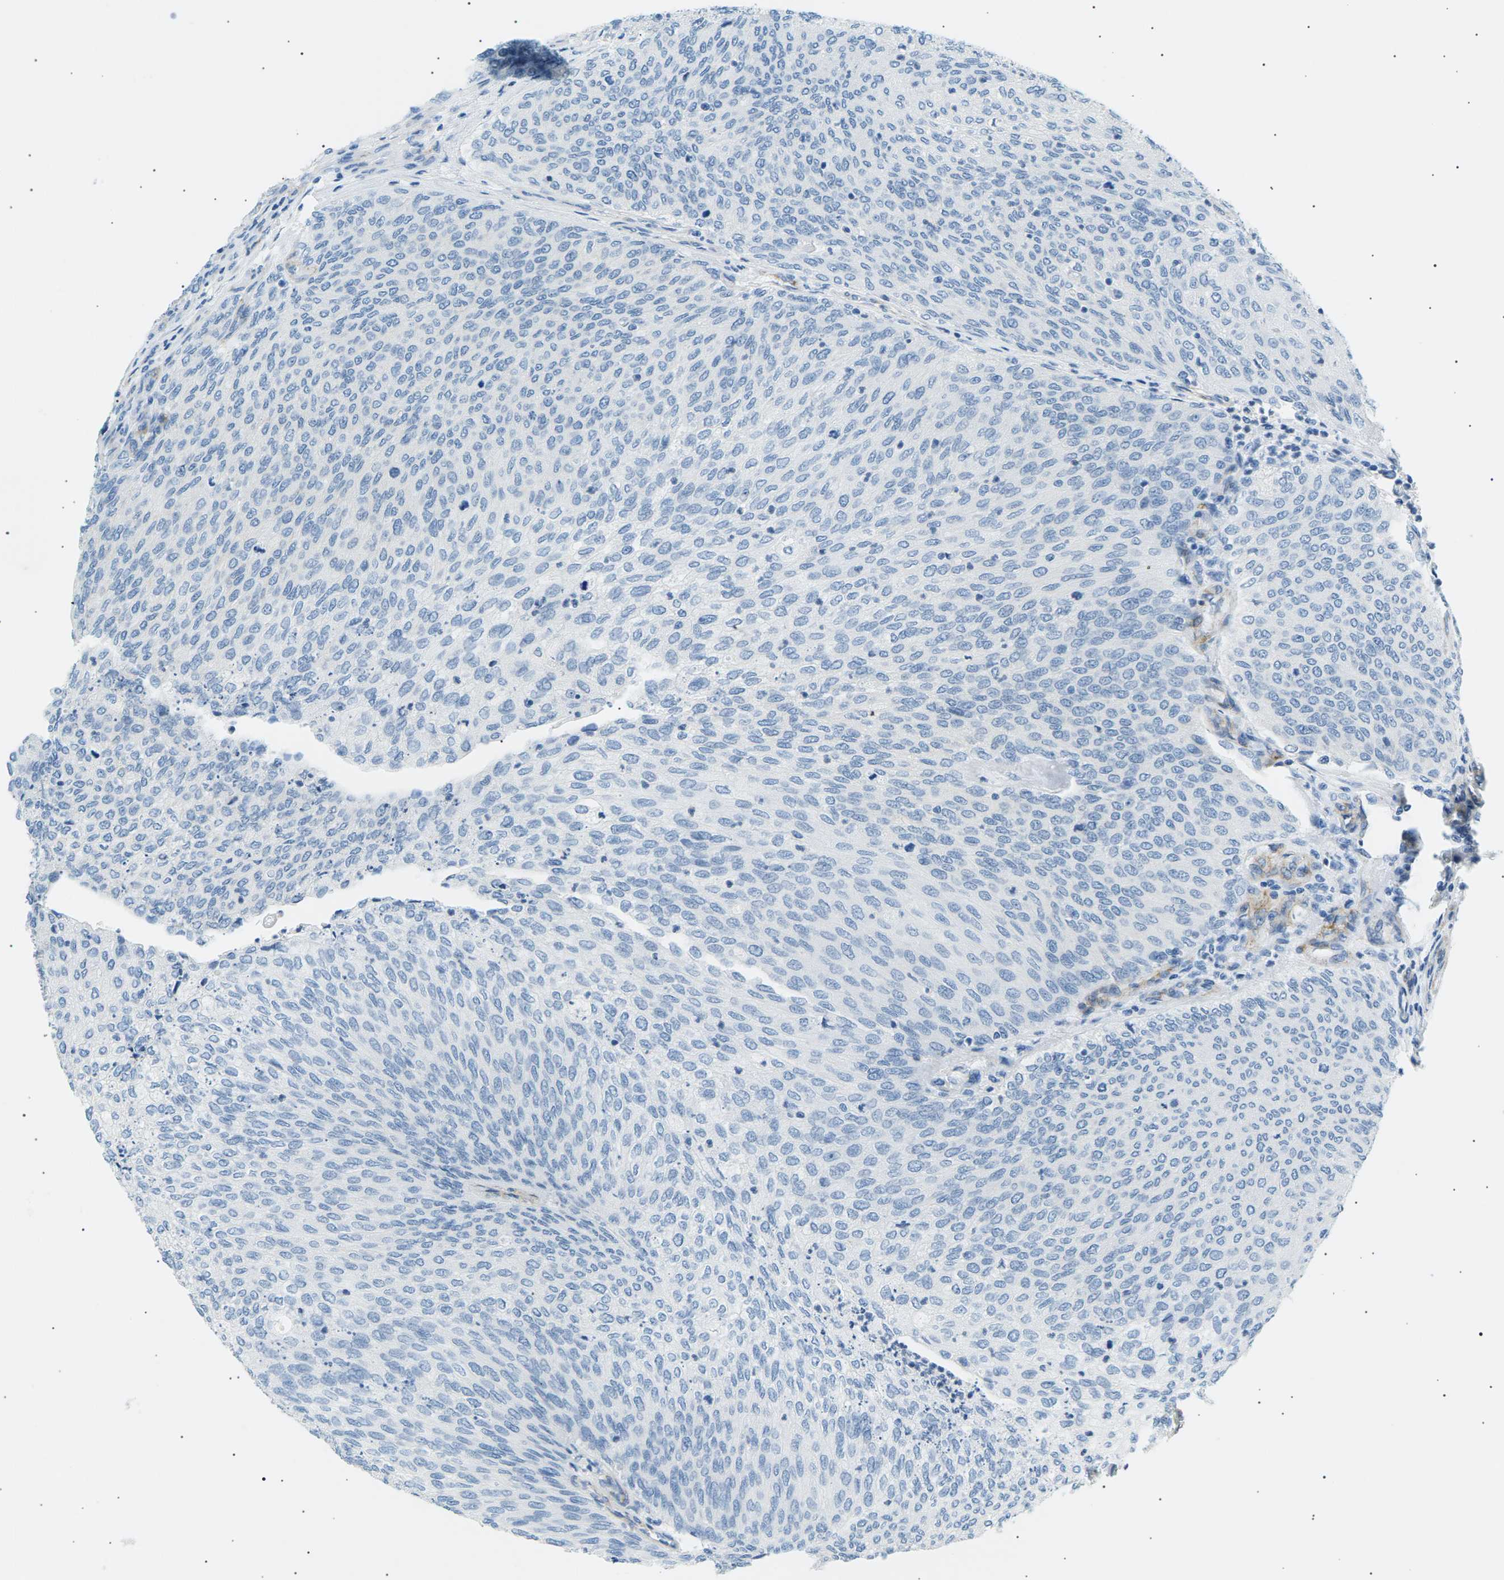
{"staining": {"intensity": "negative", "quantity": "none", "location": "none"}, "tissue": "urothelial cancer", "cell_type": "Tumor cells", "image_type": "cancer", "snomed": [{"axis": "morphology", "description": "Urothelial carcinoma, Low grade"}, {"axis": "topography", "description": "Urinary bladder"}], "caption": "The micrograph reveals no staining of tumor cells in low-grade urothelial carcinoma.", "gene": "SEPTIN5", "patient": {"sex": "female", "age": 79}}